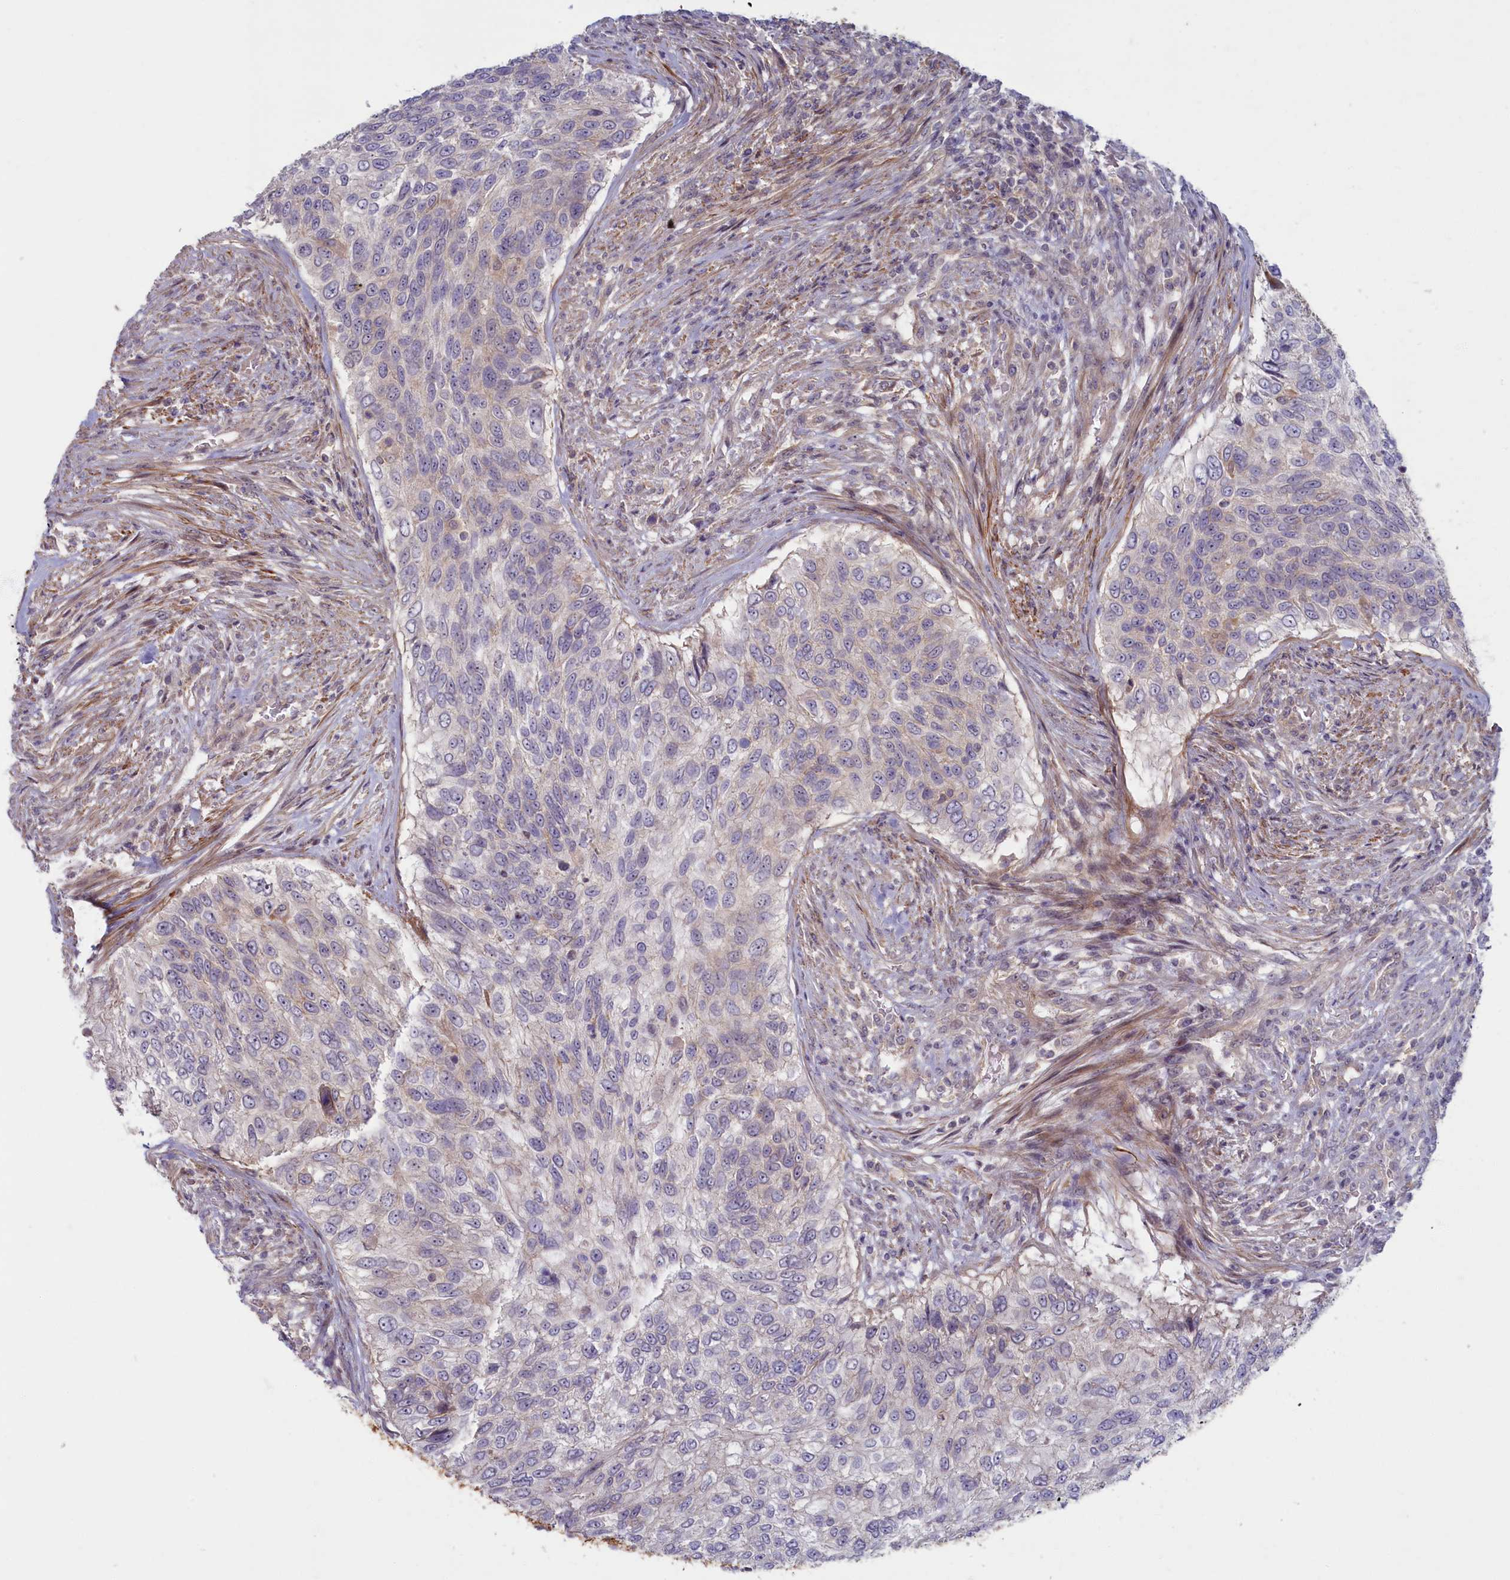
{"staining": {"intensity": "negative", "quantity": "none", "location": "none"}, "tissue": "urothelial cancer", "cell_type": "Tumor cells", "image_type": "cancer", "snomed": [{"axis": "morphology", "description": "Urothelial carcinoma, High grade"}, {"axis": "topography", "description": "Urinary bladder"}], "caption": "Immunohistochemistry of human urothelial carcinoma (high-grade) exhibits no positivity in tumor cells.", "gene": "TRPM4", "patient": {"sex": "female", "age": 60}}